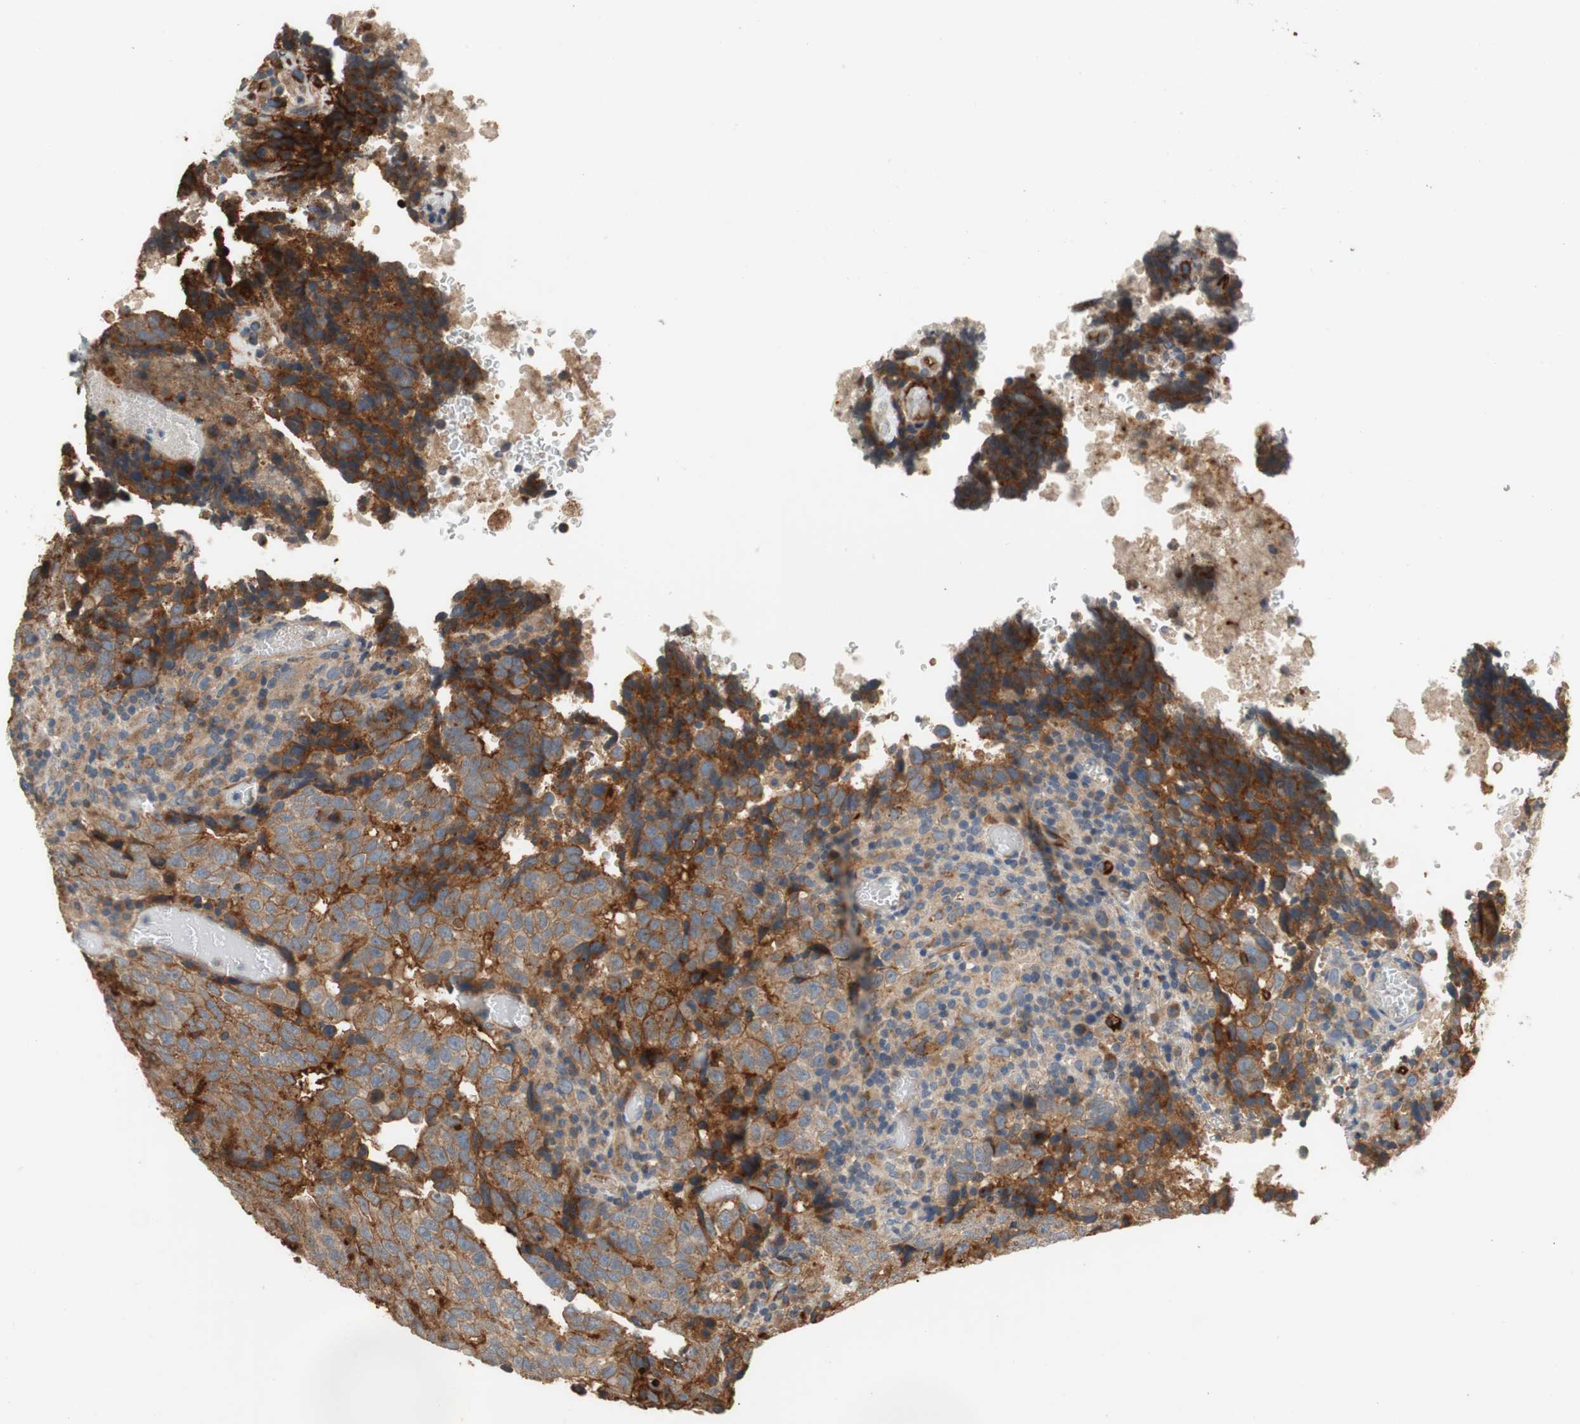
{"staining": {"intensity": "moderate", "quantity": ">75%", "location": "cytoplasmic/membranous"}, "tissue": "testis cancer", "cell_type": "Tumor cells", "image_type": "cancer", "snomed": [{"axis": "morphology", "description": "Necrosis, NOS"}, {"axis": "morphology", "description": "Carcinoma, Embryonal, NOS"}, {"axis": "topography", "description": "Testis"}], "caption": "Tumor cells exhibit moderate cytoplasmic/membranous staining in approximately >75% of cells in testis cancer.", "gene": "ALPL", "patient": {"sex": "male", "age": 19}}